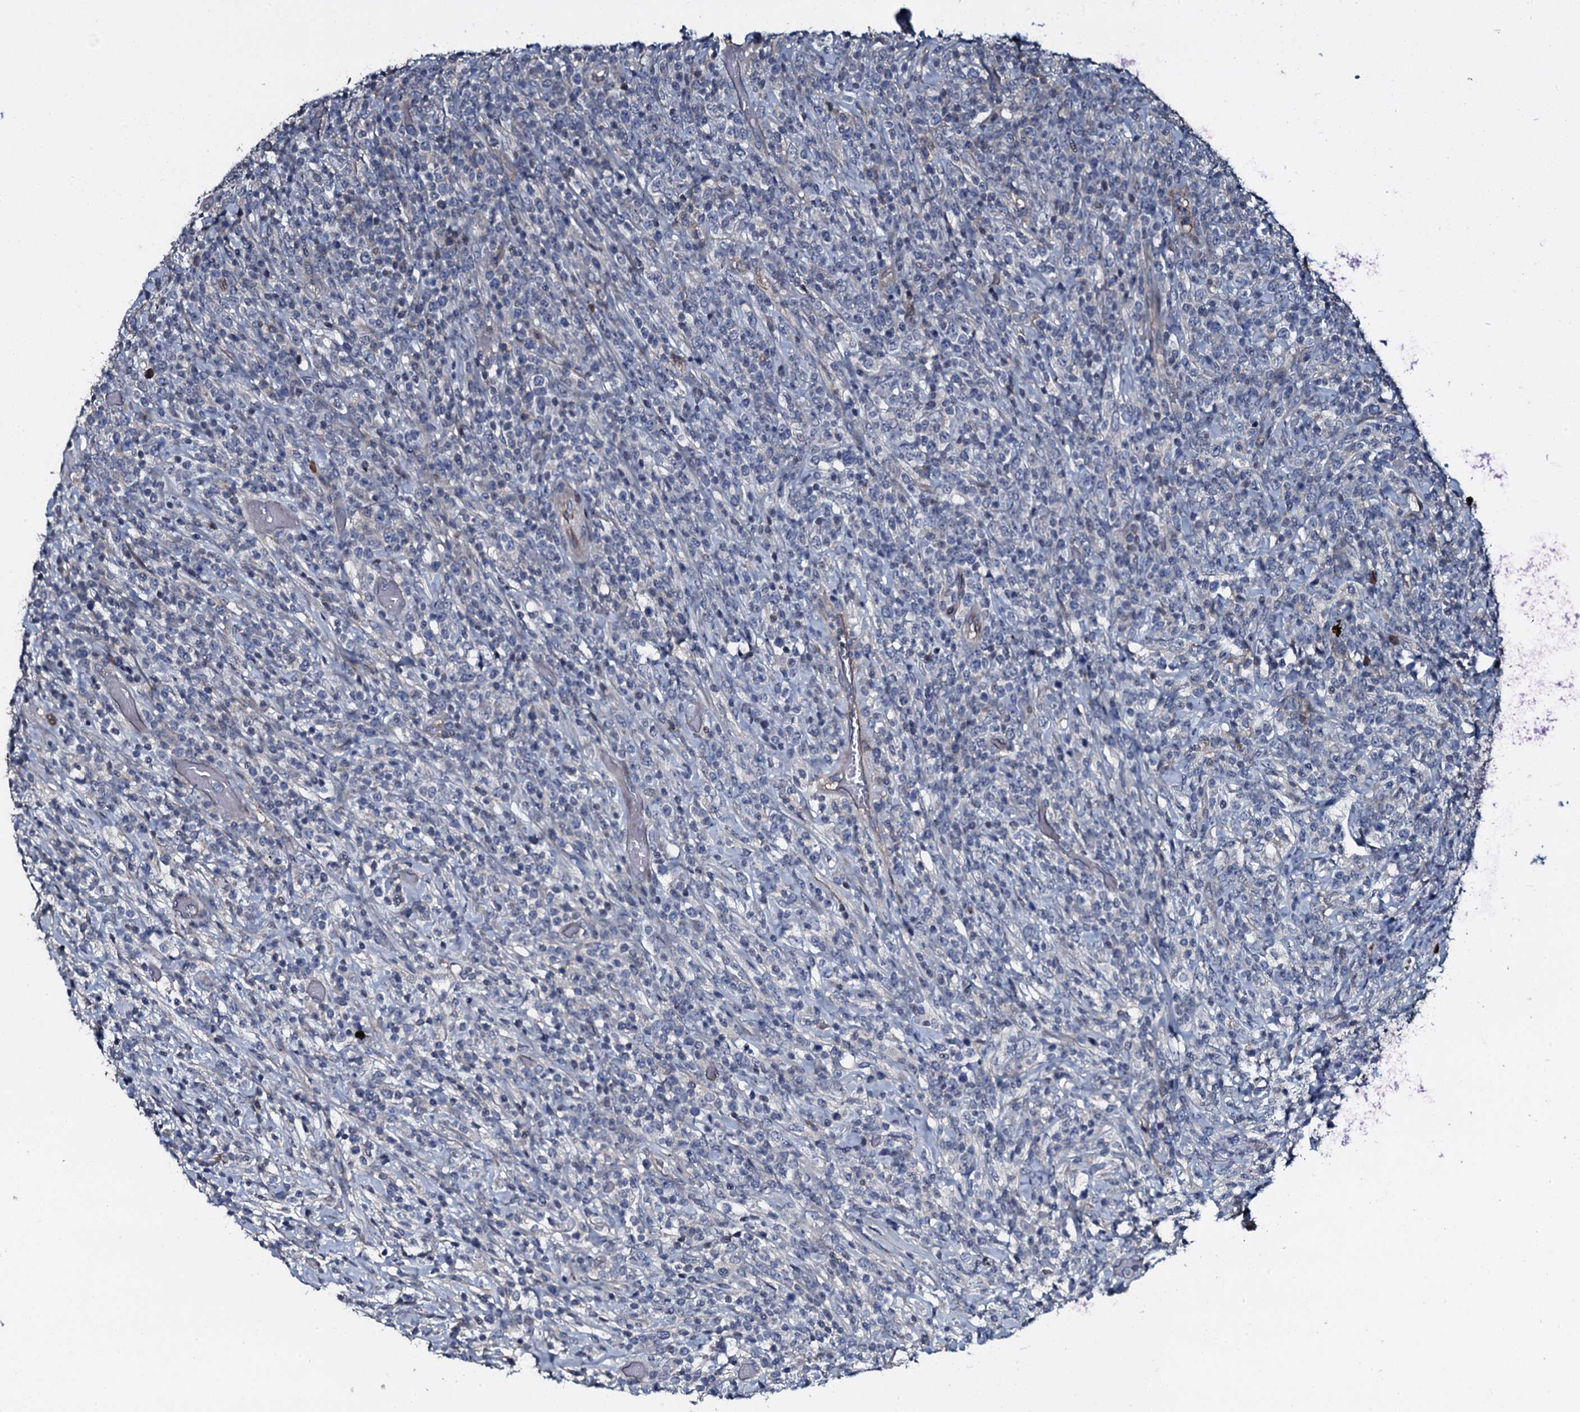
{"staining": {"intensity": "negative", "quantity": "none", "location": "none"}, "tissue": "lymphoma", "cell_type": "Tumor cells", "image_type": "cancer", "snomed": [{"axis": "morphology", "description": "Malignant lymphoma, non-Hodgkin's type, High grade"}, {"axis": "topography", "description": "Colon"}], "caption": "An immunohistochemistry micrograph of malignant lymphoma, non-Hodgkin's type (high-grade) is shown. There is no staining in tumor cells of malignant lymphoma, non-Hodgkin's type (high-grade).", "gene": "LYG2", "patient": {"sex": "female", "age": 53}}